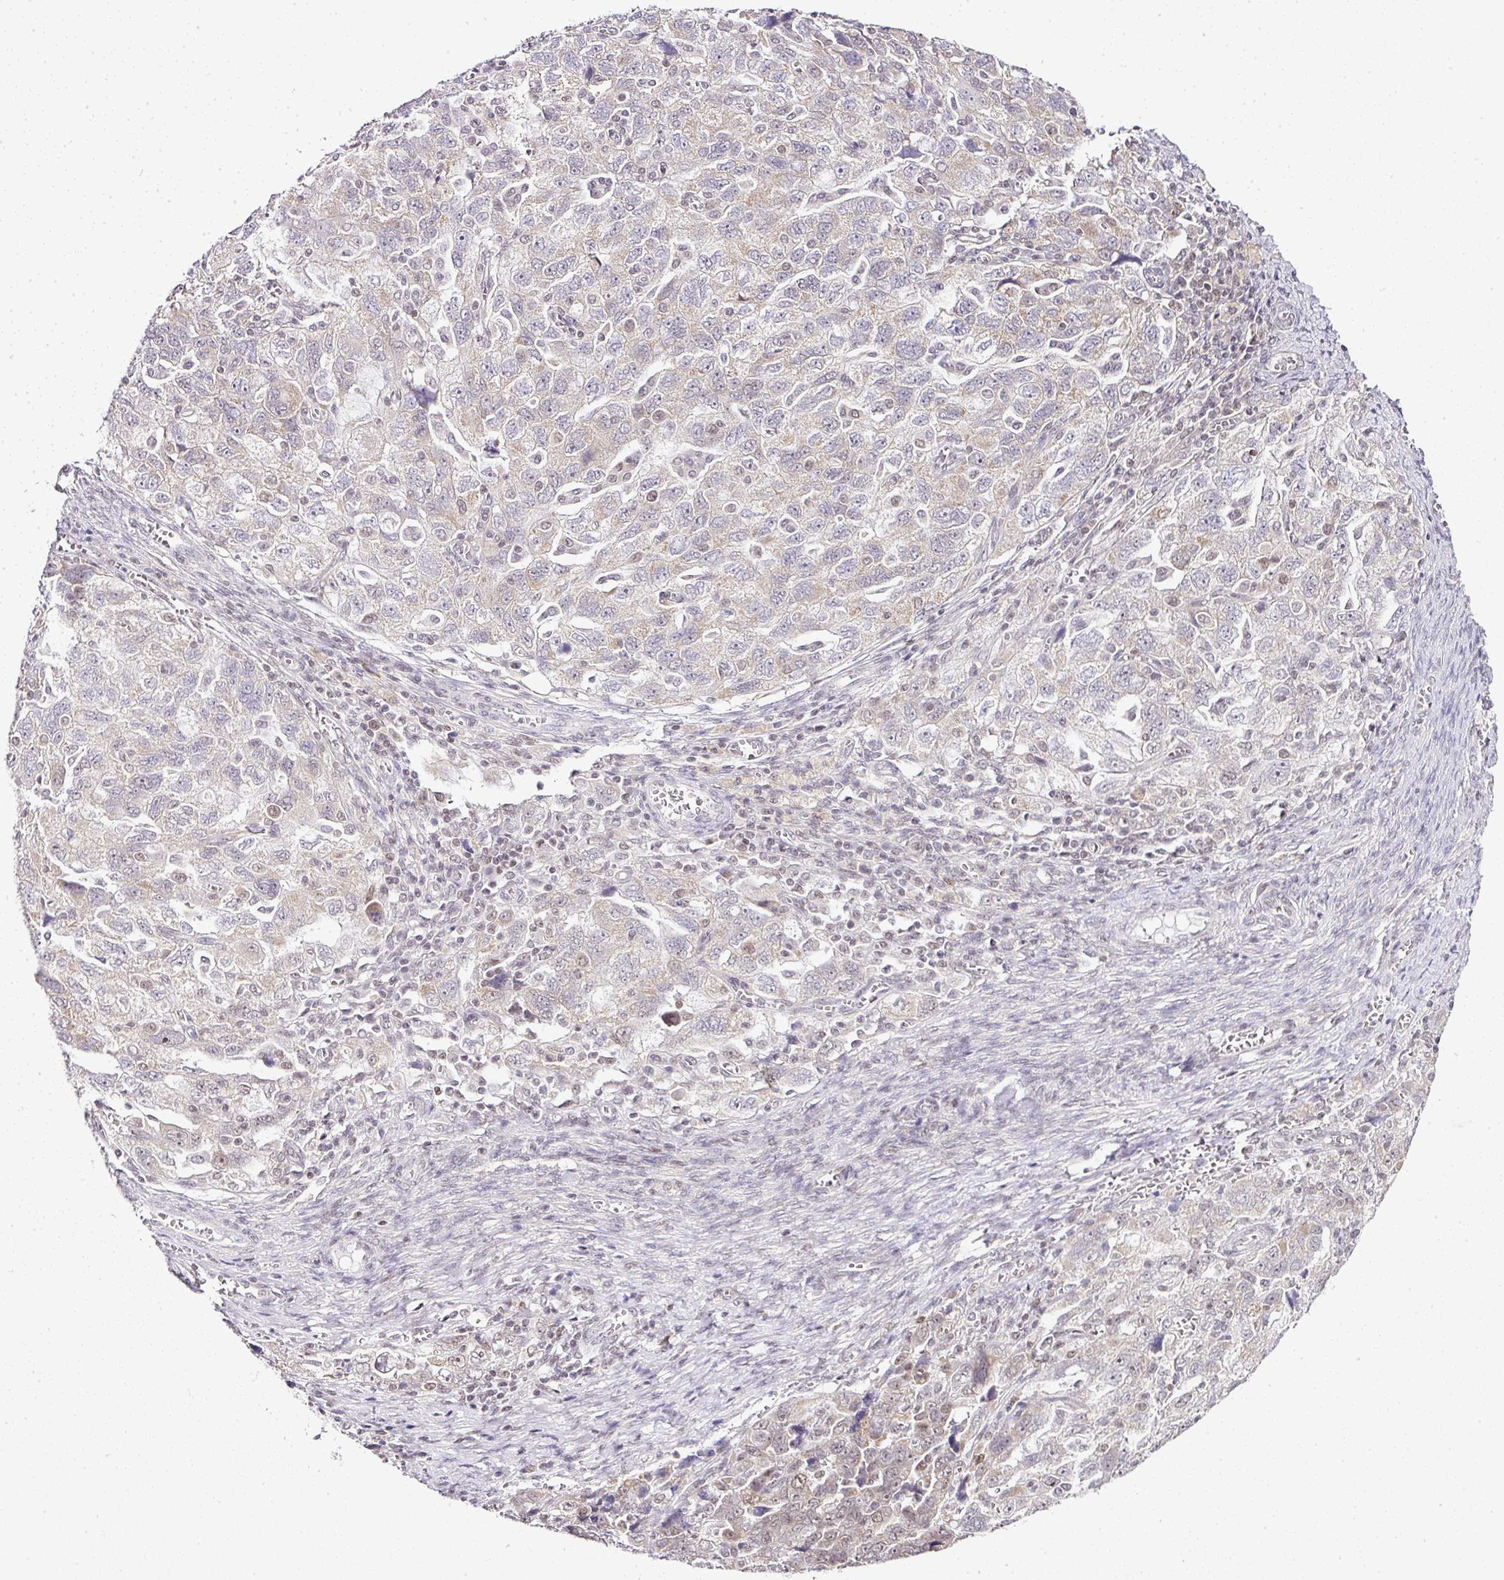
{"staining": {"intensity": "weak", "quantity": "<25%", "location": "cytoplasmic/membranous"}, "tissue": "ovarian cancer", "cell_type": "Tumor cells", "image_type": "cancer", "snomed": [{"axis": "morphology", "description": "Carcinoma, NOS"}, {"axis": "morphology", "description": "Cystadenocarcinoma, serous, NOS"}, {"axis": "topography", "description": "Ovary"}], "caption": "IHC of ovarian cancer (serous cystadenocarcinoma) demonstrates no expression in tumor cells.", "gene": "FAM32A", "patient": {"sex": "female", "age": 69}}